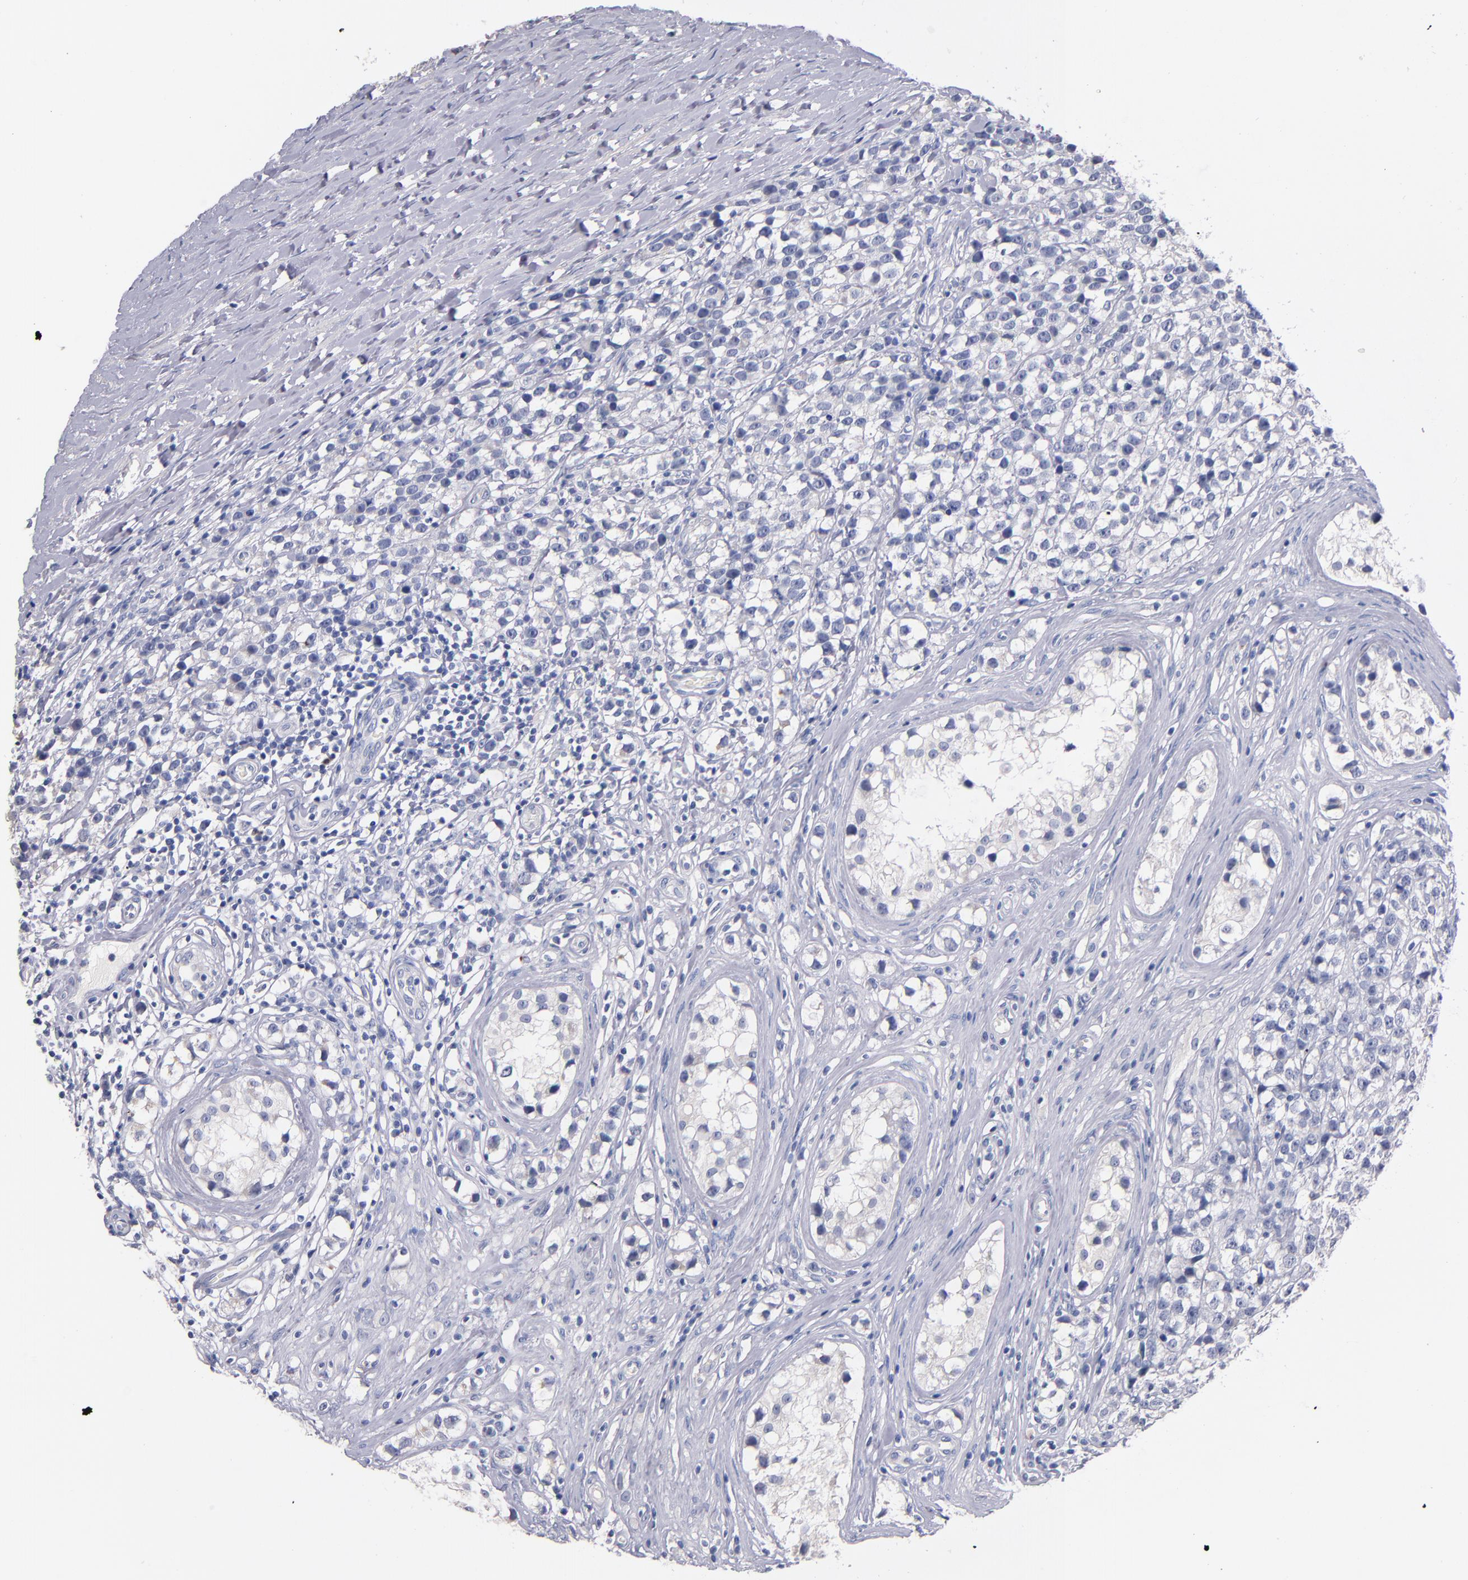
{"staining": {"intensity": "negative", "quantity": "none", "location": "none"}, "tissue": "testis cancer", "cell_type": "Tumor cells", "image_type": "cancer", "snomed": [{"axis": "morphology", "description": "Seminoma, NOS"}, {"axis": "topography", "description": "Testis"}], "caption": "An immunohistochemistry (IHC) photomicrograph of testis cancer (seminoma) is shown. There is no staining in tumor cells of testis cancer (seminoma).", "gene": "CNTNAP2", "patient": {"sex": "male", "age": 25}}